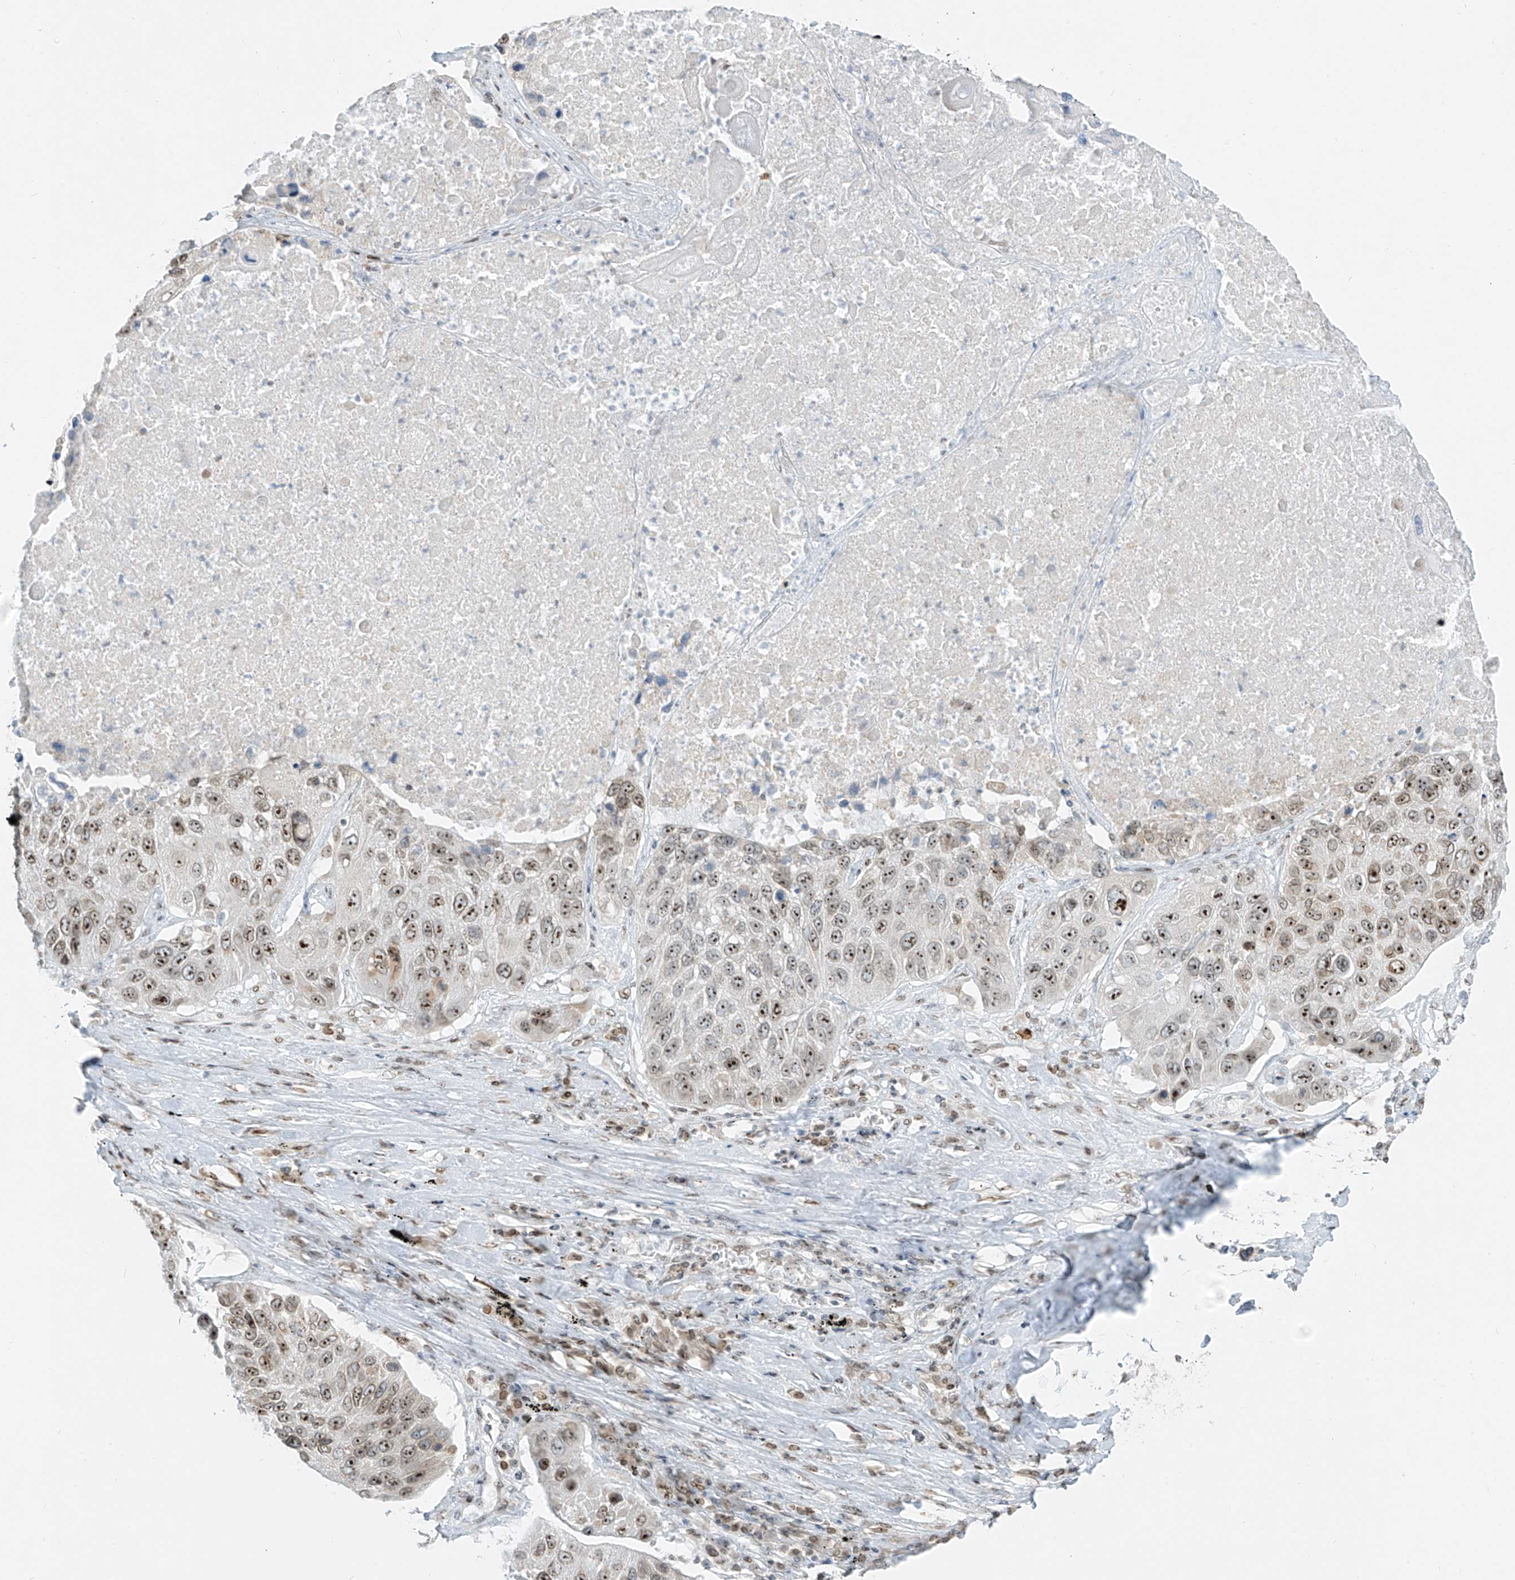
{"staining": {"intensity": "moderate", "quantity": ">75%", "location": "nuclear"}, "tissue": "lung cancer", "cell_type": "Tumor cells", "image_type": "cancer", "snomed": [{"axis": "morphology", "description": "Squamous cell carcinoma, NOS"}, {"axis": "topography", "description": "Lung"}], "caption": "Human lung cancer stained with a brown dye demonstrates moderate nuclear positive positivity in about >75% of tumor cells.", "gene": "SAMD15", "patient": {"sex": "male", "age": 61}}